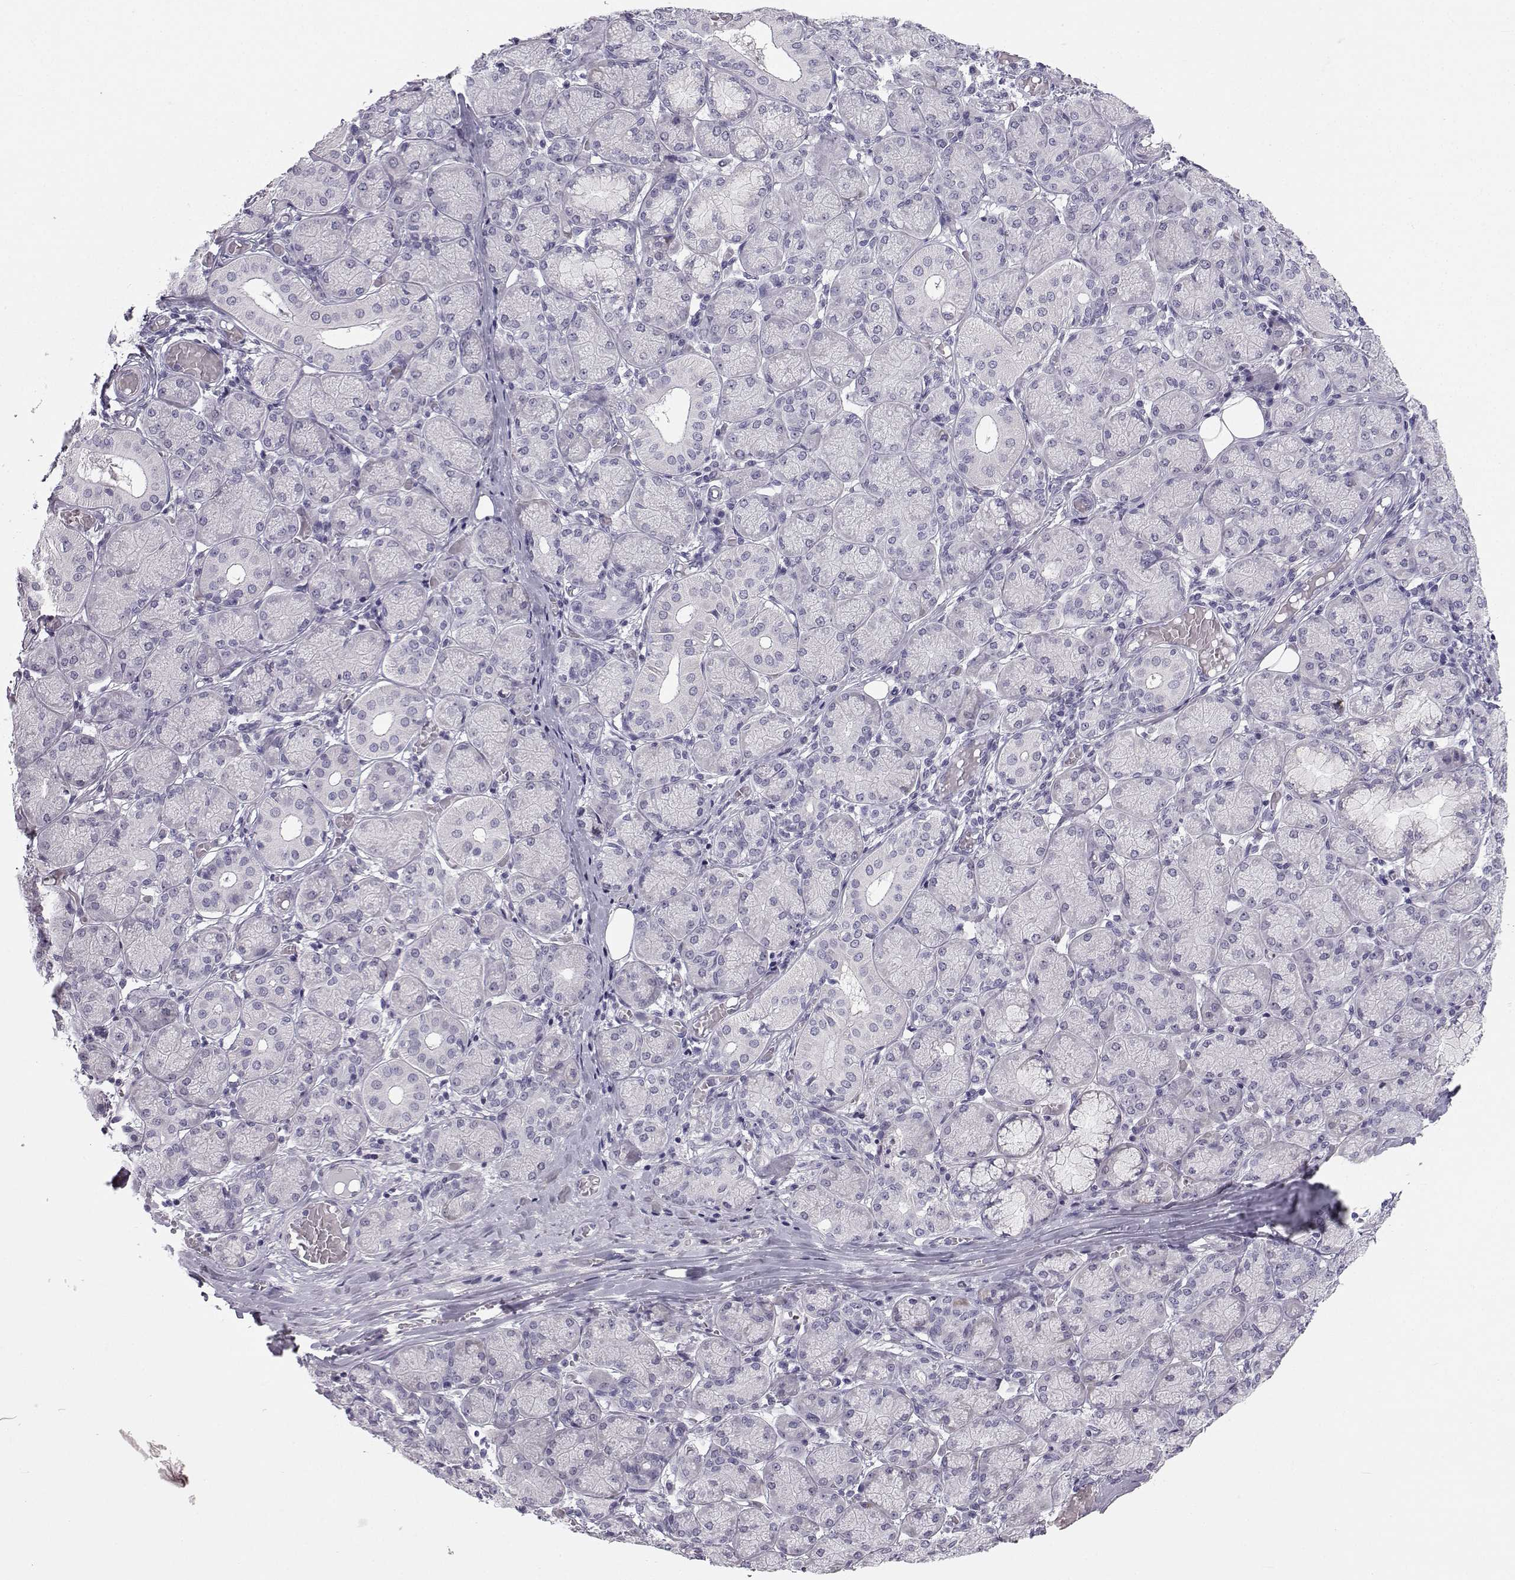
{"staining": {"intensity": "negative", "quantity": "none", "location": "none"}, "tissue": "salivary gland", "cell_type": "Glandular cells", "image_type": "normal", "snomed": [{"axis": "morphology", "description": "Normal tissue, NOS"}, {"axis": "topography", "description": "Salivary gland"}, {"axis": "topography", "description": "Peripheral nerve tissue"}], "caption": "Immunohistochemistry photomicrograph of benign salivary gland: salivary gland stained with DAB displays no significant protein expression in glandular cells. (Brightfield microscopy of DAB (3,3'-diaminobenzidine) IHC at high magnification).", "gene": "SYCE1", "patient": {"sex": "female", "age": 24}}